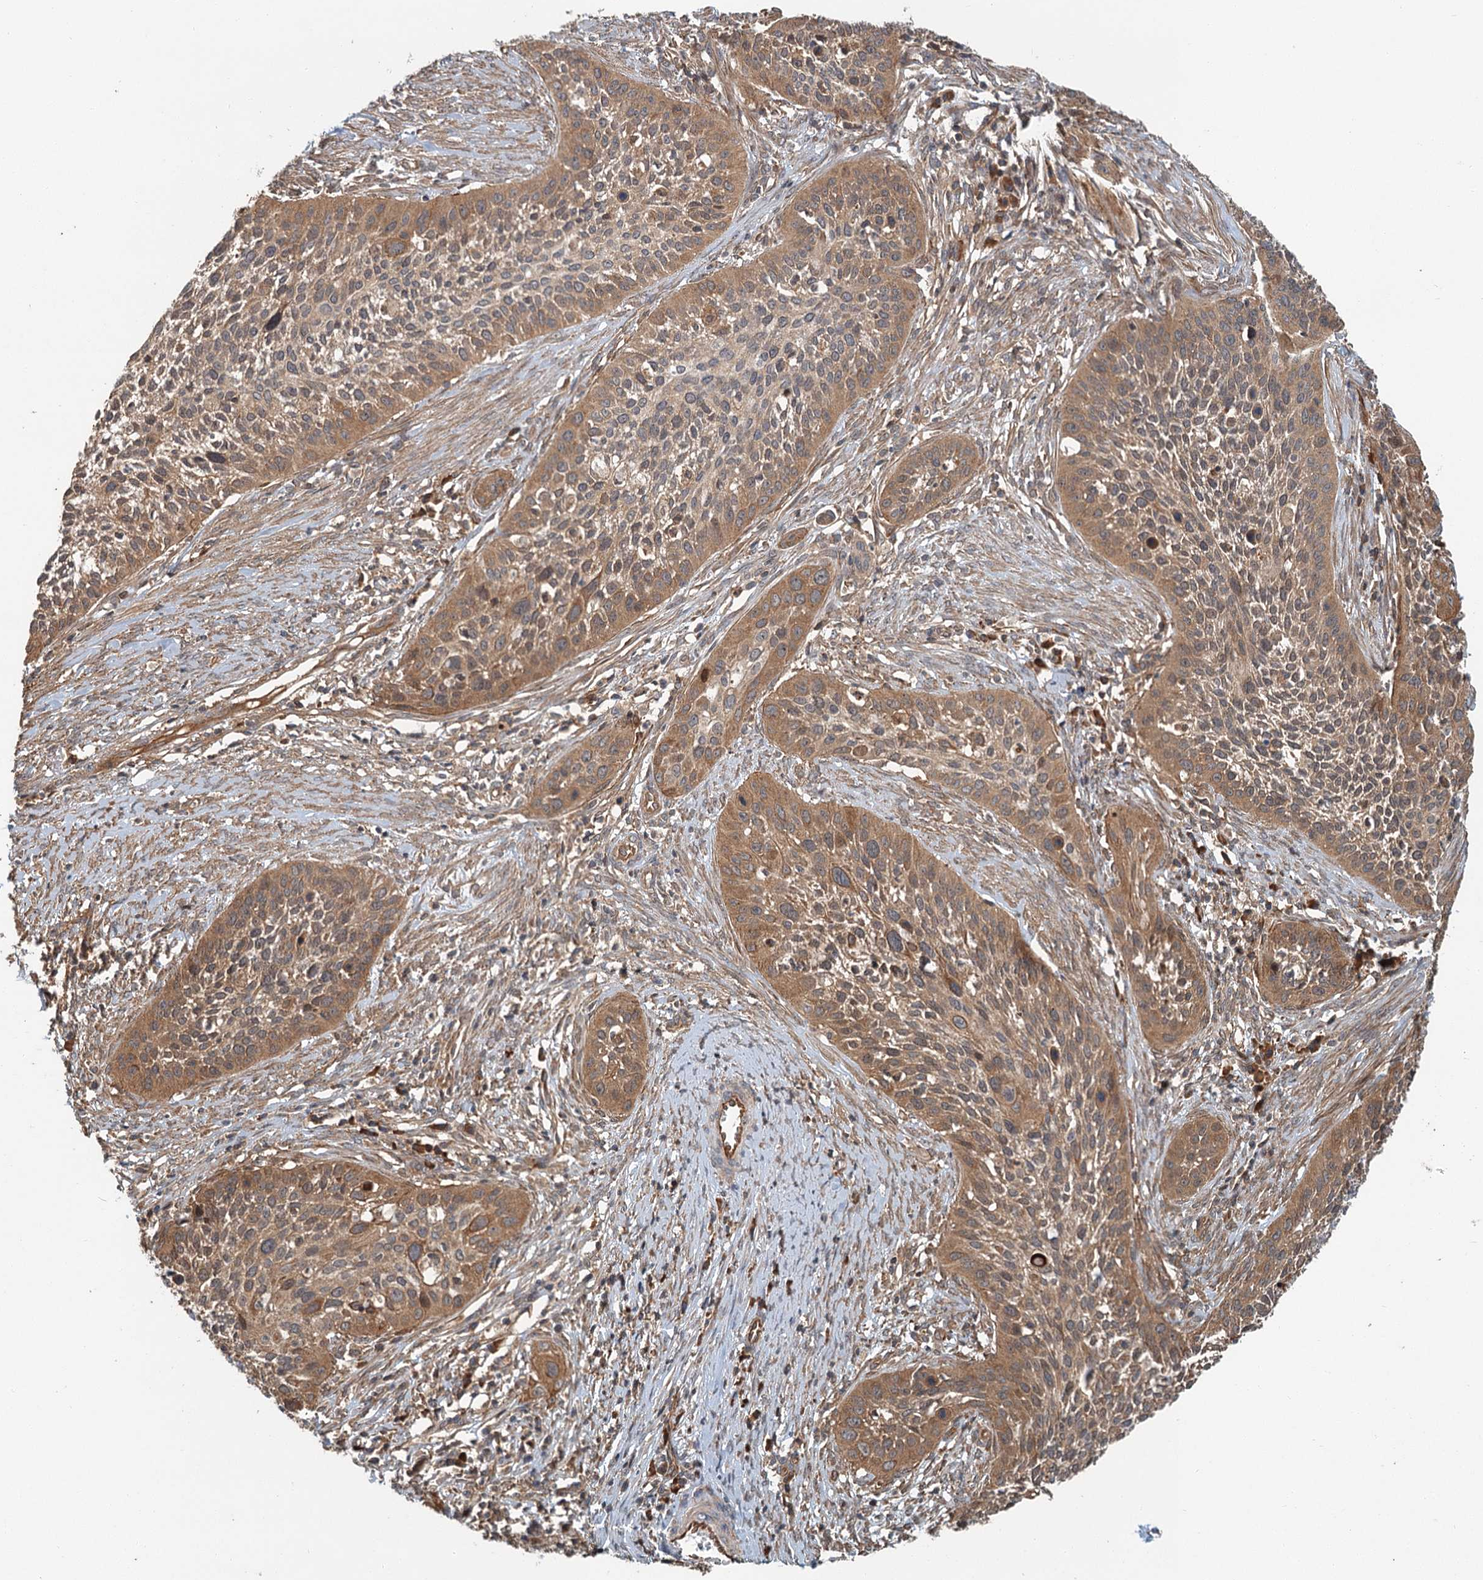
{"staining": {"intensity": "moderate", "quantity": ">75%", "location": "cytoplasmic/membranous"}, "tissue": "cervical cancer", "cell_type": "Tumor cells", "image_type": "cancer", "snomed": [{"axis": "morphology", "description": "Squamous cell carcinoma, NOS"}, {"axis": "topography", "description": "Cervix"}], "caption": "Protein positivity by immunohistochemistry (IHC) exhibits moderate cytoplasmic/membranous positivity in approximately >75% of tumor cells in squamous cell carcinoma (cervical).", "gene": "ZNF527", "patient": {"sex": "female", "age": 34}}